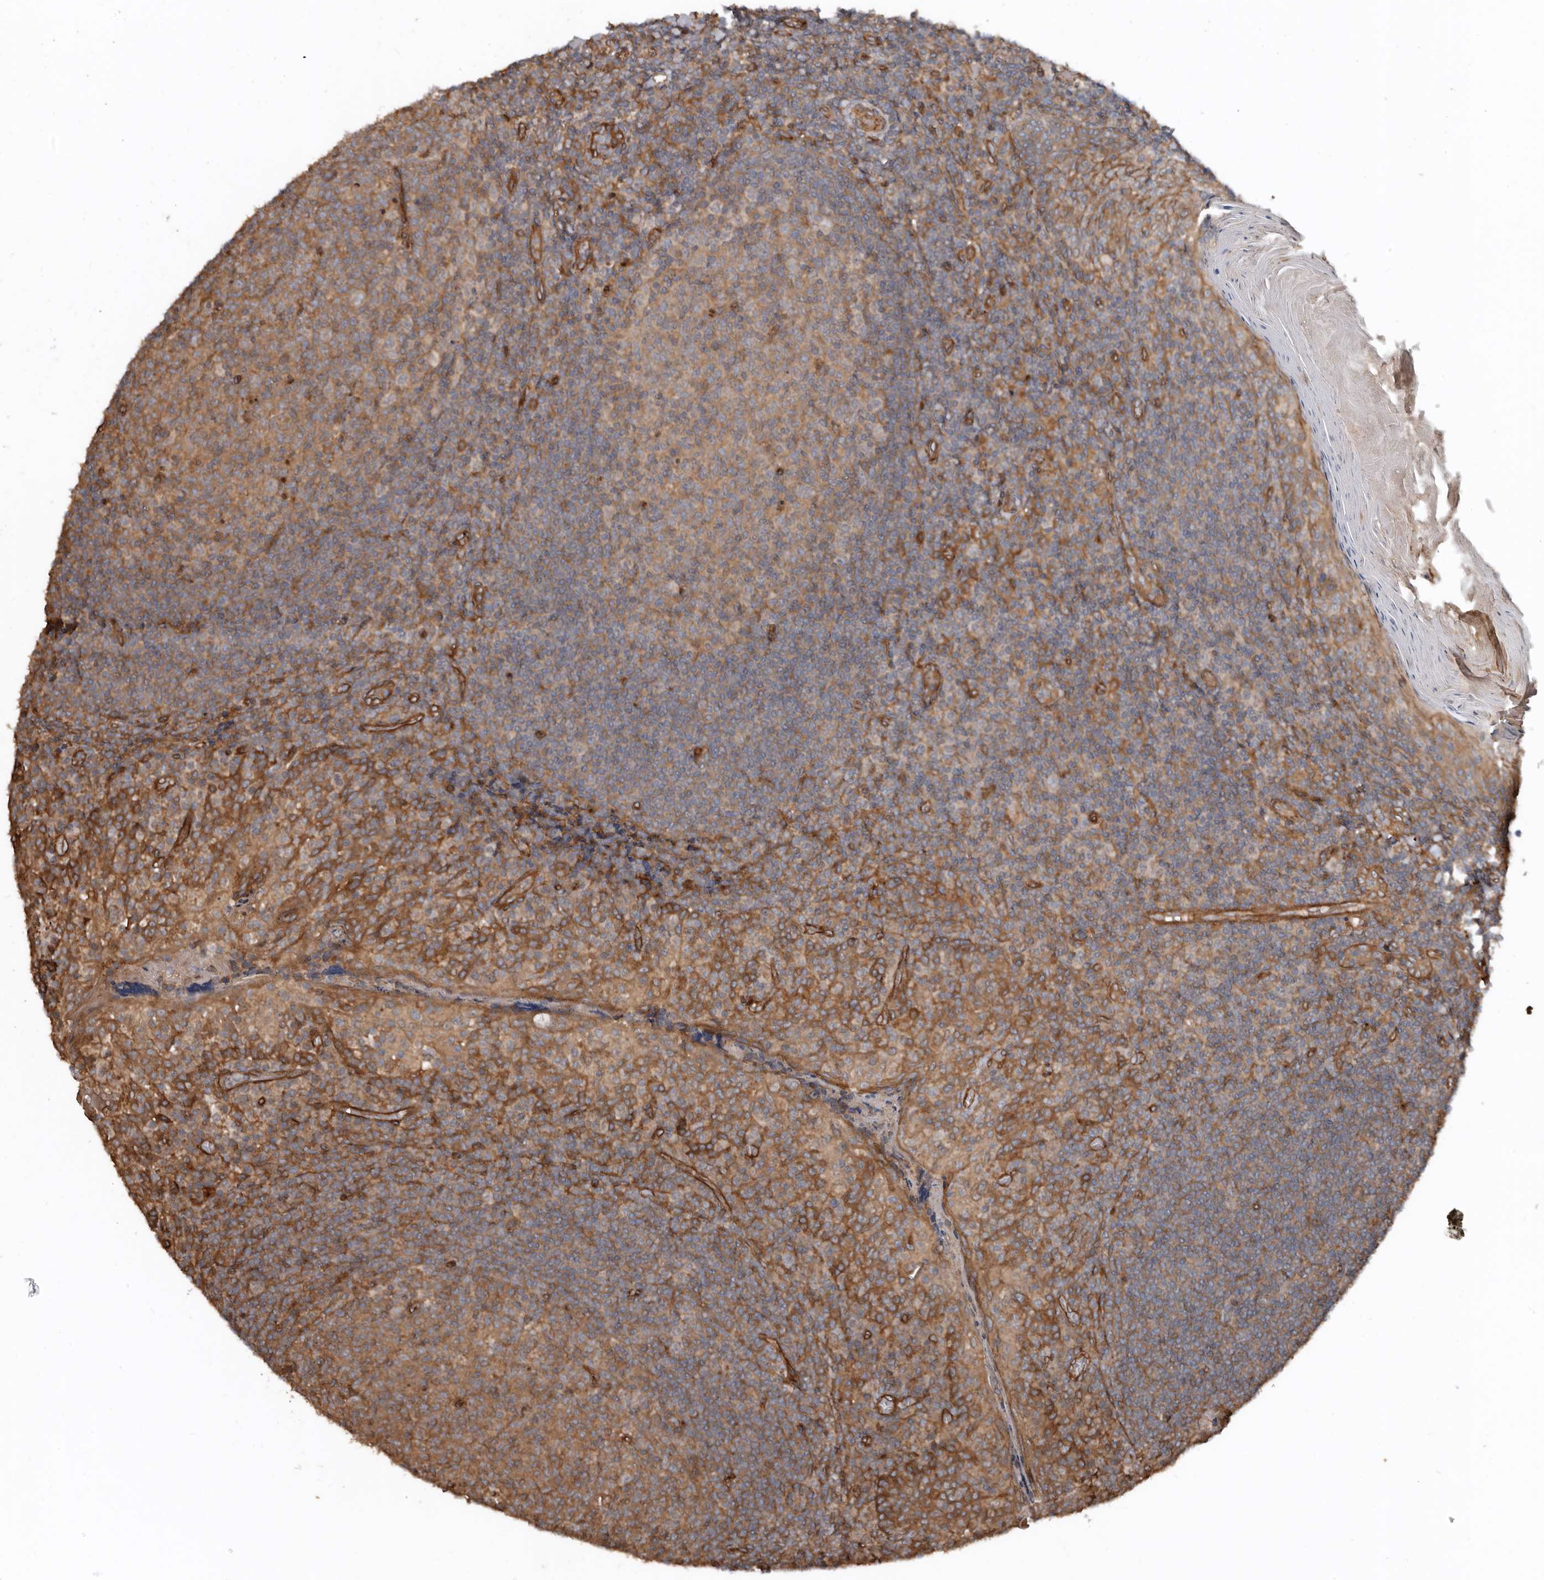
{"staining": {"intensity": "weak", "quantity": ">75%", "location": "cytoplasmic/membranous"}, "tissue": "tonsil", "cell_type": "Germinal center cells", "image_type": "normal", "snomed": [{"axis": "morphology", "description": "Normal tissue, NOS"}, {"axis": "topography", "description": "Tonsil"}], "caption": "Immunohistochemistry (IHC) (DAB) staining of benign human tonsil displays weak cytoplasmic/membranous protein staining in about >75% of germinal center cells.", "gene": "EXOC3L1", "patient": {"sex": "female", "age": 19}}